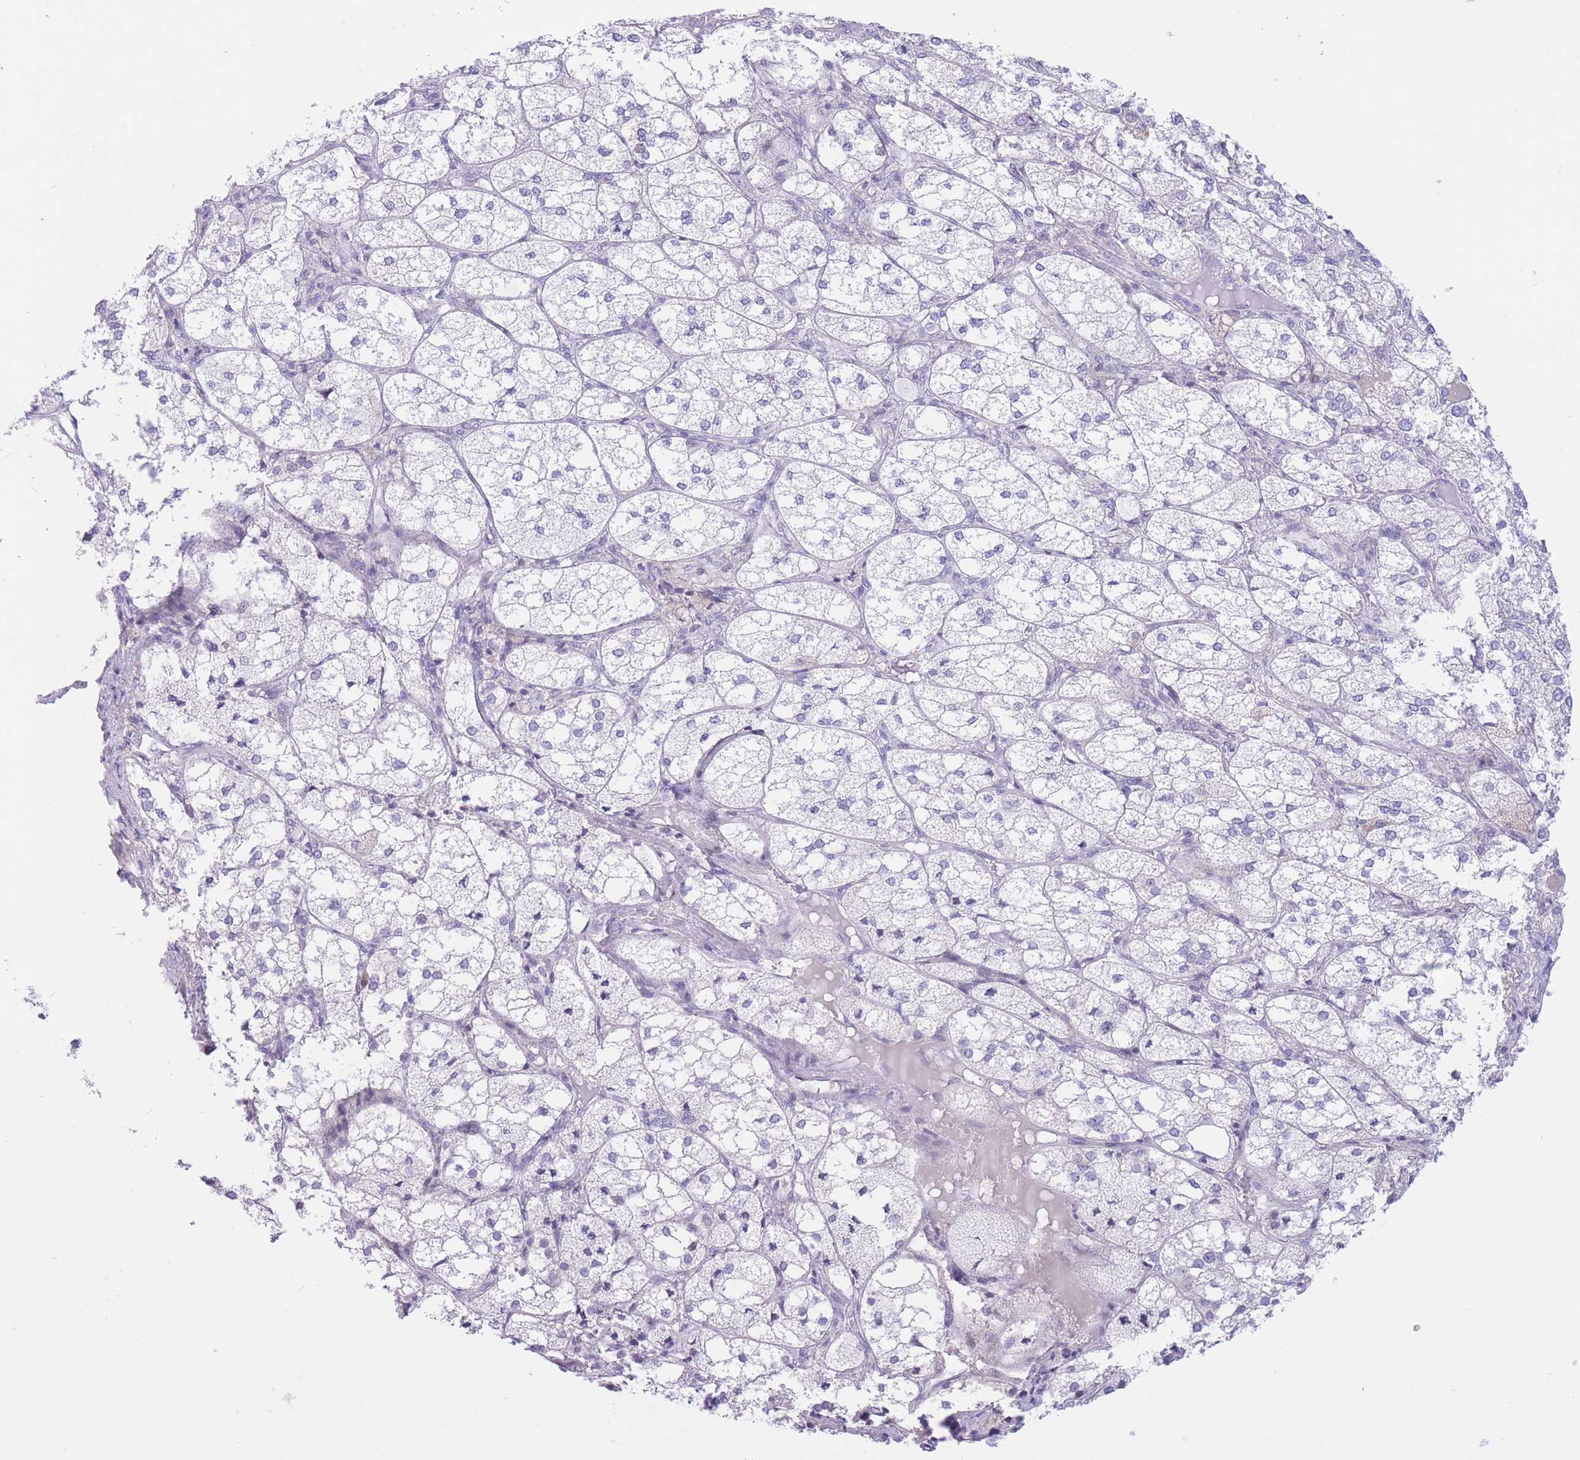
{"staining": {"intensity": "negative", "quantity": "none", "location": "none"}, "tissue": "adrenal gland", "cell_type": "Glandular cells", "image_type": "normal", "snomed": [{"axis": "morphology", "description": "Normal tissue, NOS"}, {"axis": "topography", "description": "Adrenal gland"}], "caption": "There is no significant expression in glandular cells of adrenal gland. Nuclei are stained in blue.", "gene": "RPL39L", "patient": {"sex": "female", "age": 61}}